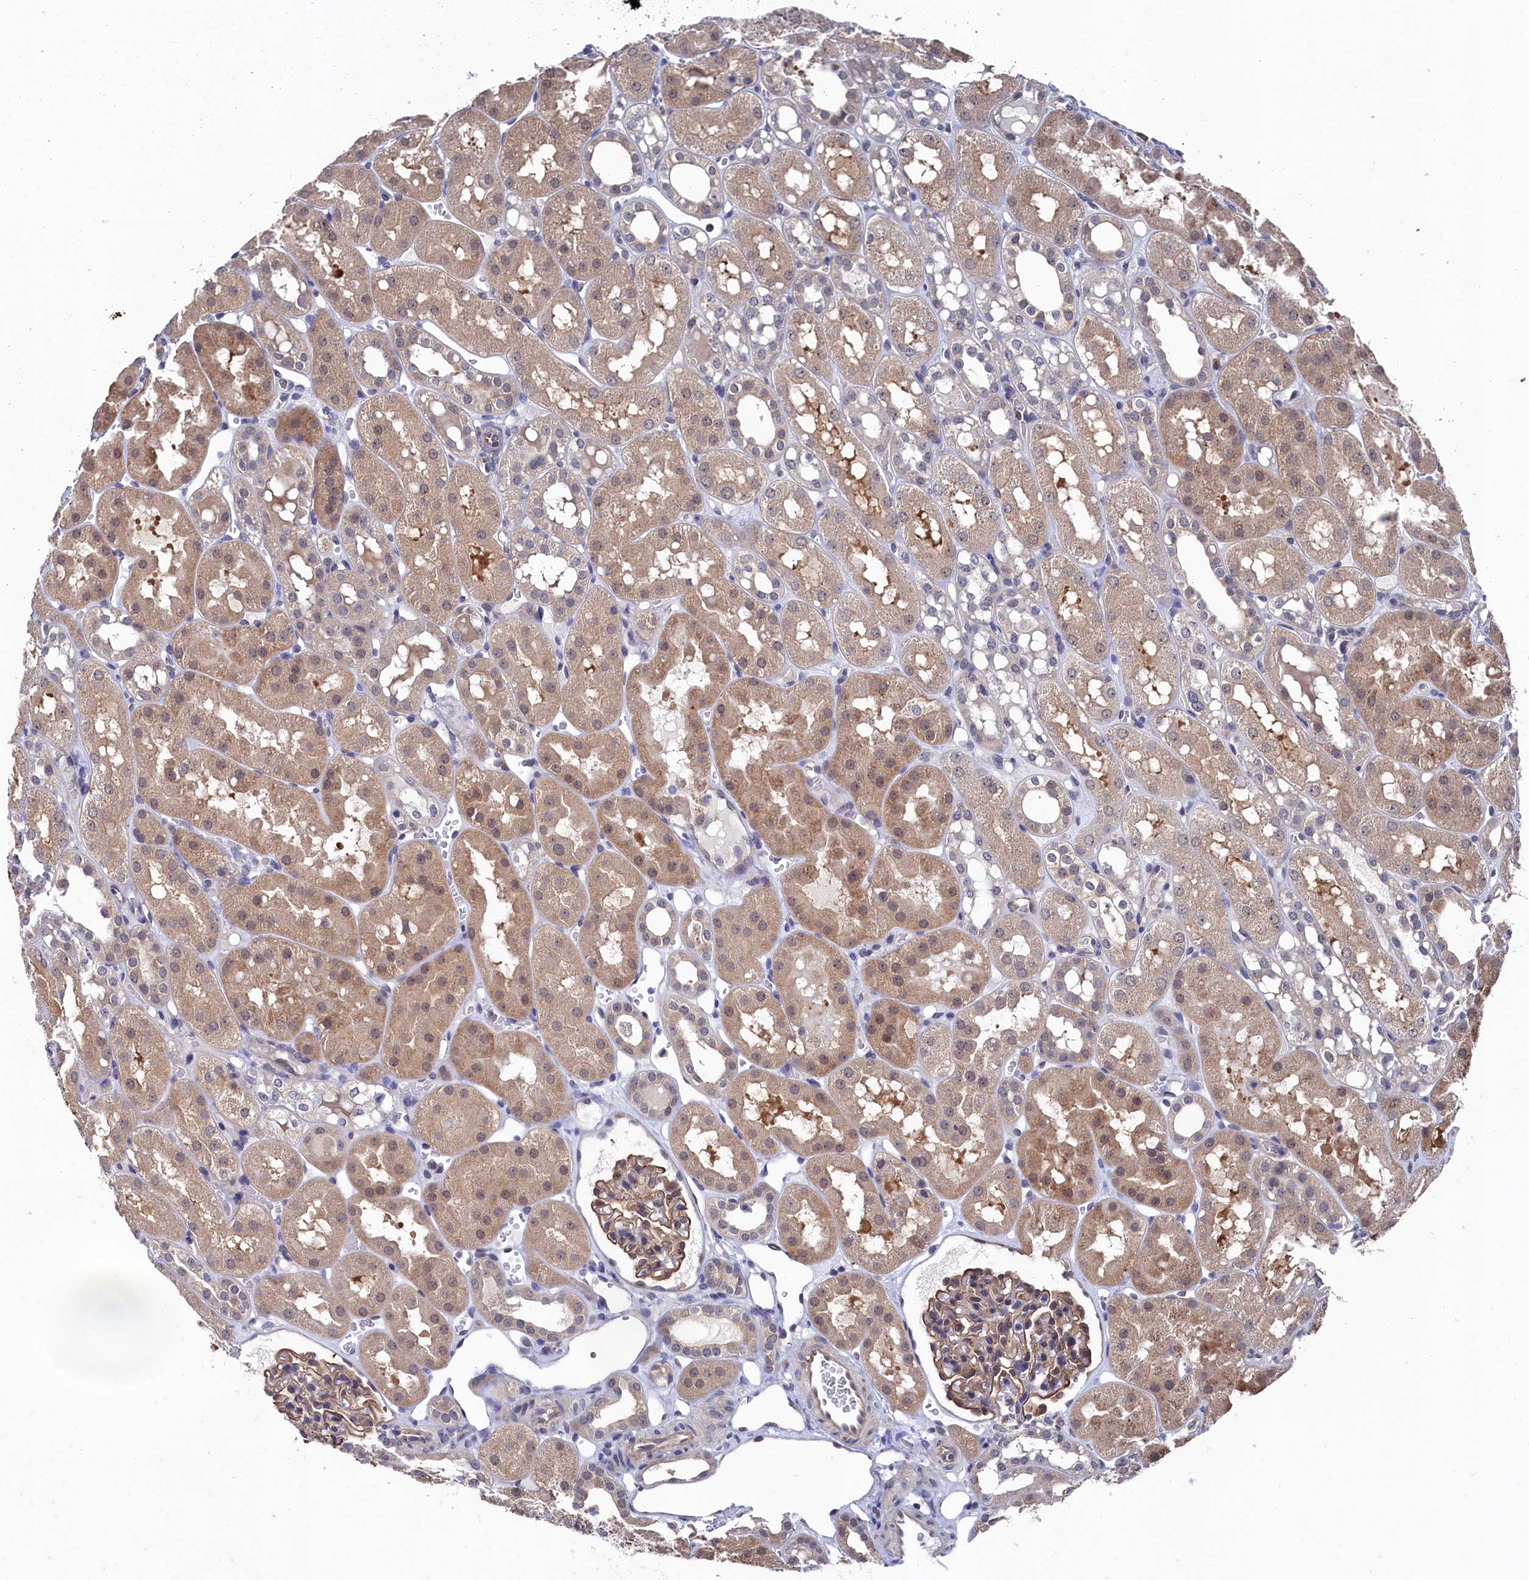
{"staining": {"intensity": "moderate", "quantity": ">75%", "location": "cytoplasmic/membranous"}, "tissue": "kidney", "cell_type": "Cells in glomeruli", "image_type": "normal", "snomed": [{"axis": "morphology", "description": "Normal tissue, NOS"}, {"axis": "topography", "description": "Kidney"}], "caption": "Immunohistochemical staining of normal kidney reveals moderate cytoplasmic/membranous protein positivity in approximately >75% of cells in glomeruli.", "gene": "RNH1", "patient": {"sex": "male", "age": 16}}